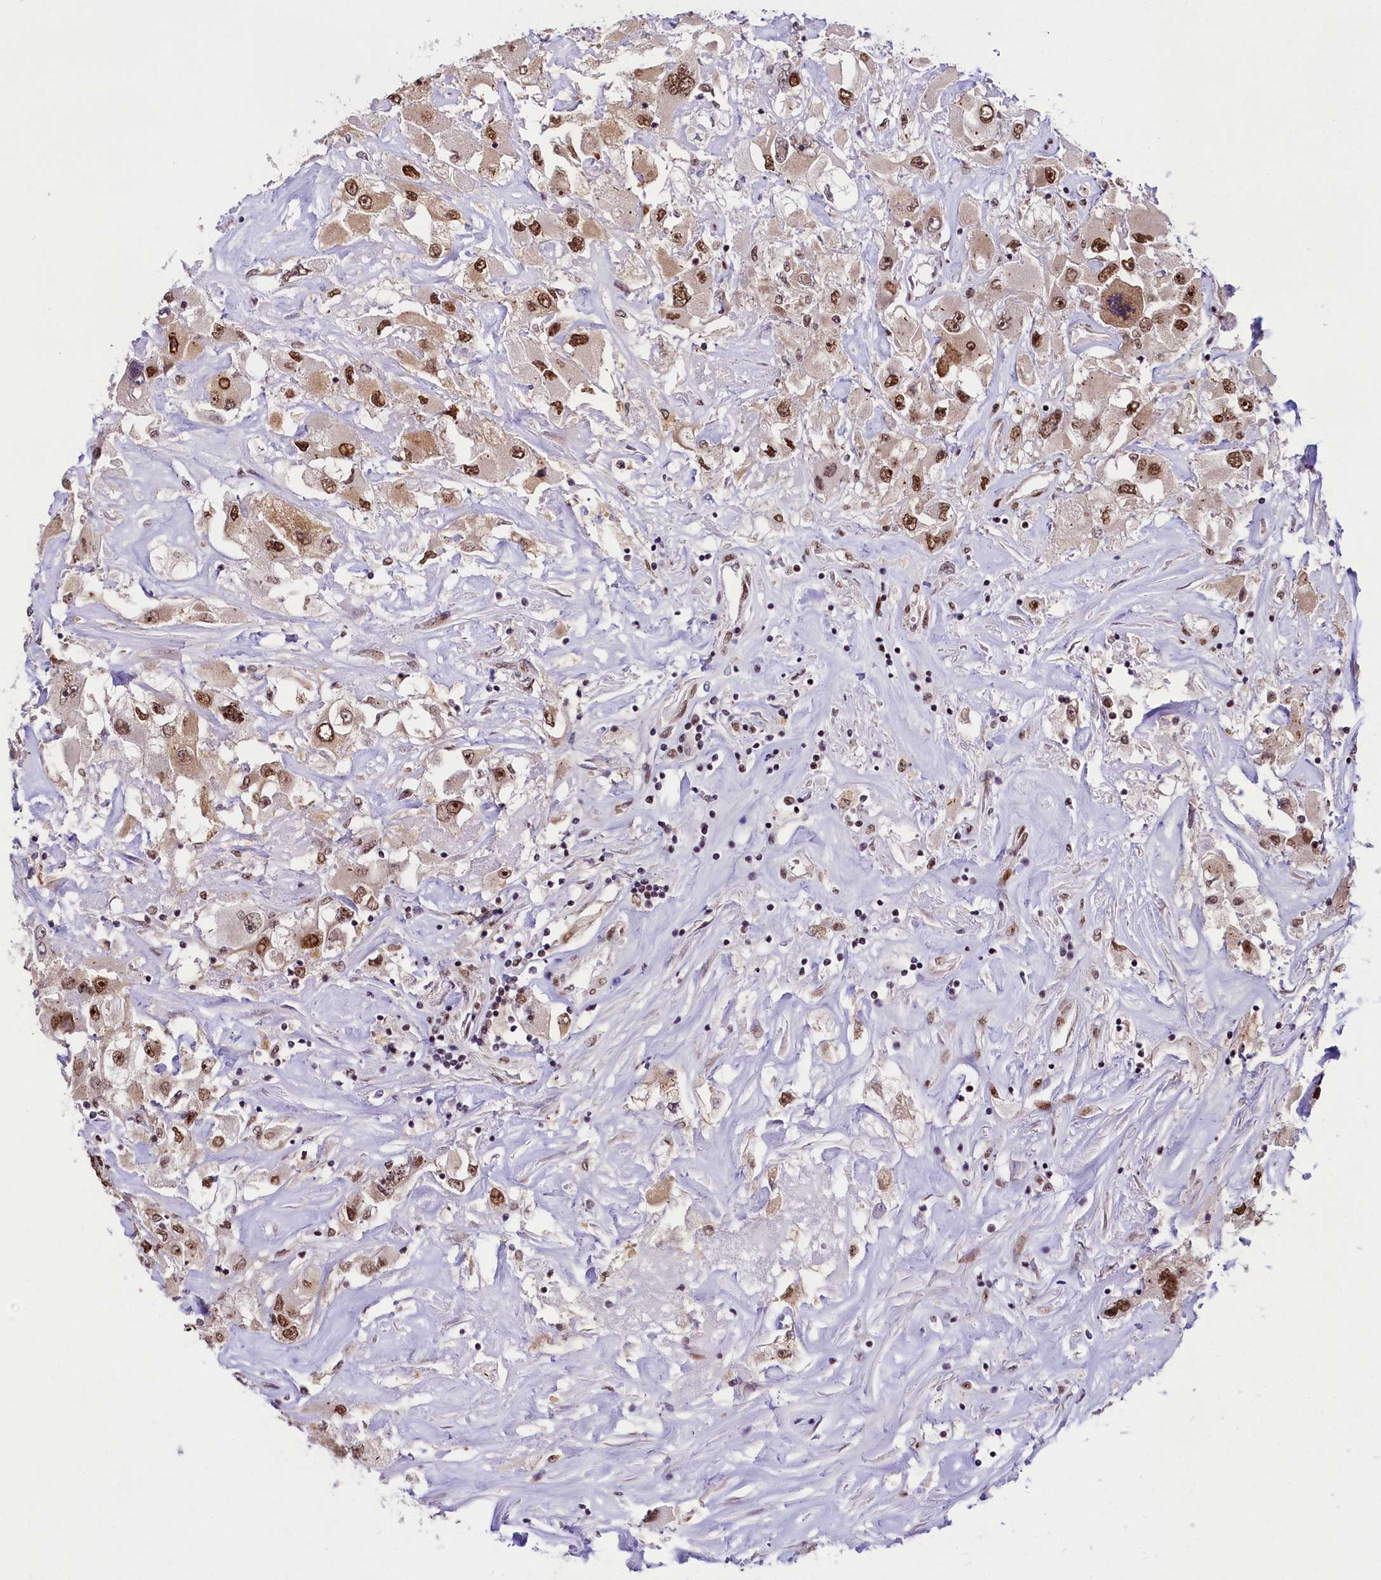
{"staining": {"intensity": "moderate", "quantity": ">75%", "location": "nuclear"}, "tissue": "renal cancer", "cell_type": "Tumor cells", "image_type": "cancer", "snomed": [{"axis": "morphology", "description": "Adenocarcinoma, NOS"}, {"axis": "topography", "description": "Kidney"}], "caption": "A medium amount of moderate nuclear positivity is appreciated in about >75% of tumor cells in adenocarcinoma (renal) tissue.", "gene": "ANKS3", "patient": {"sex": "female", "age": 52}}